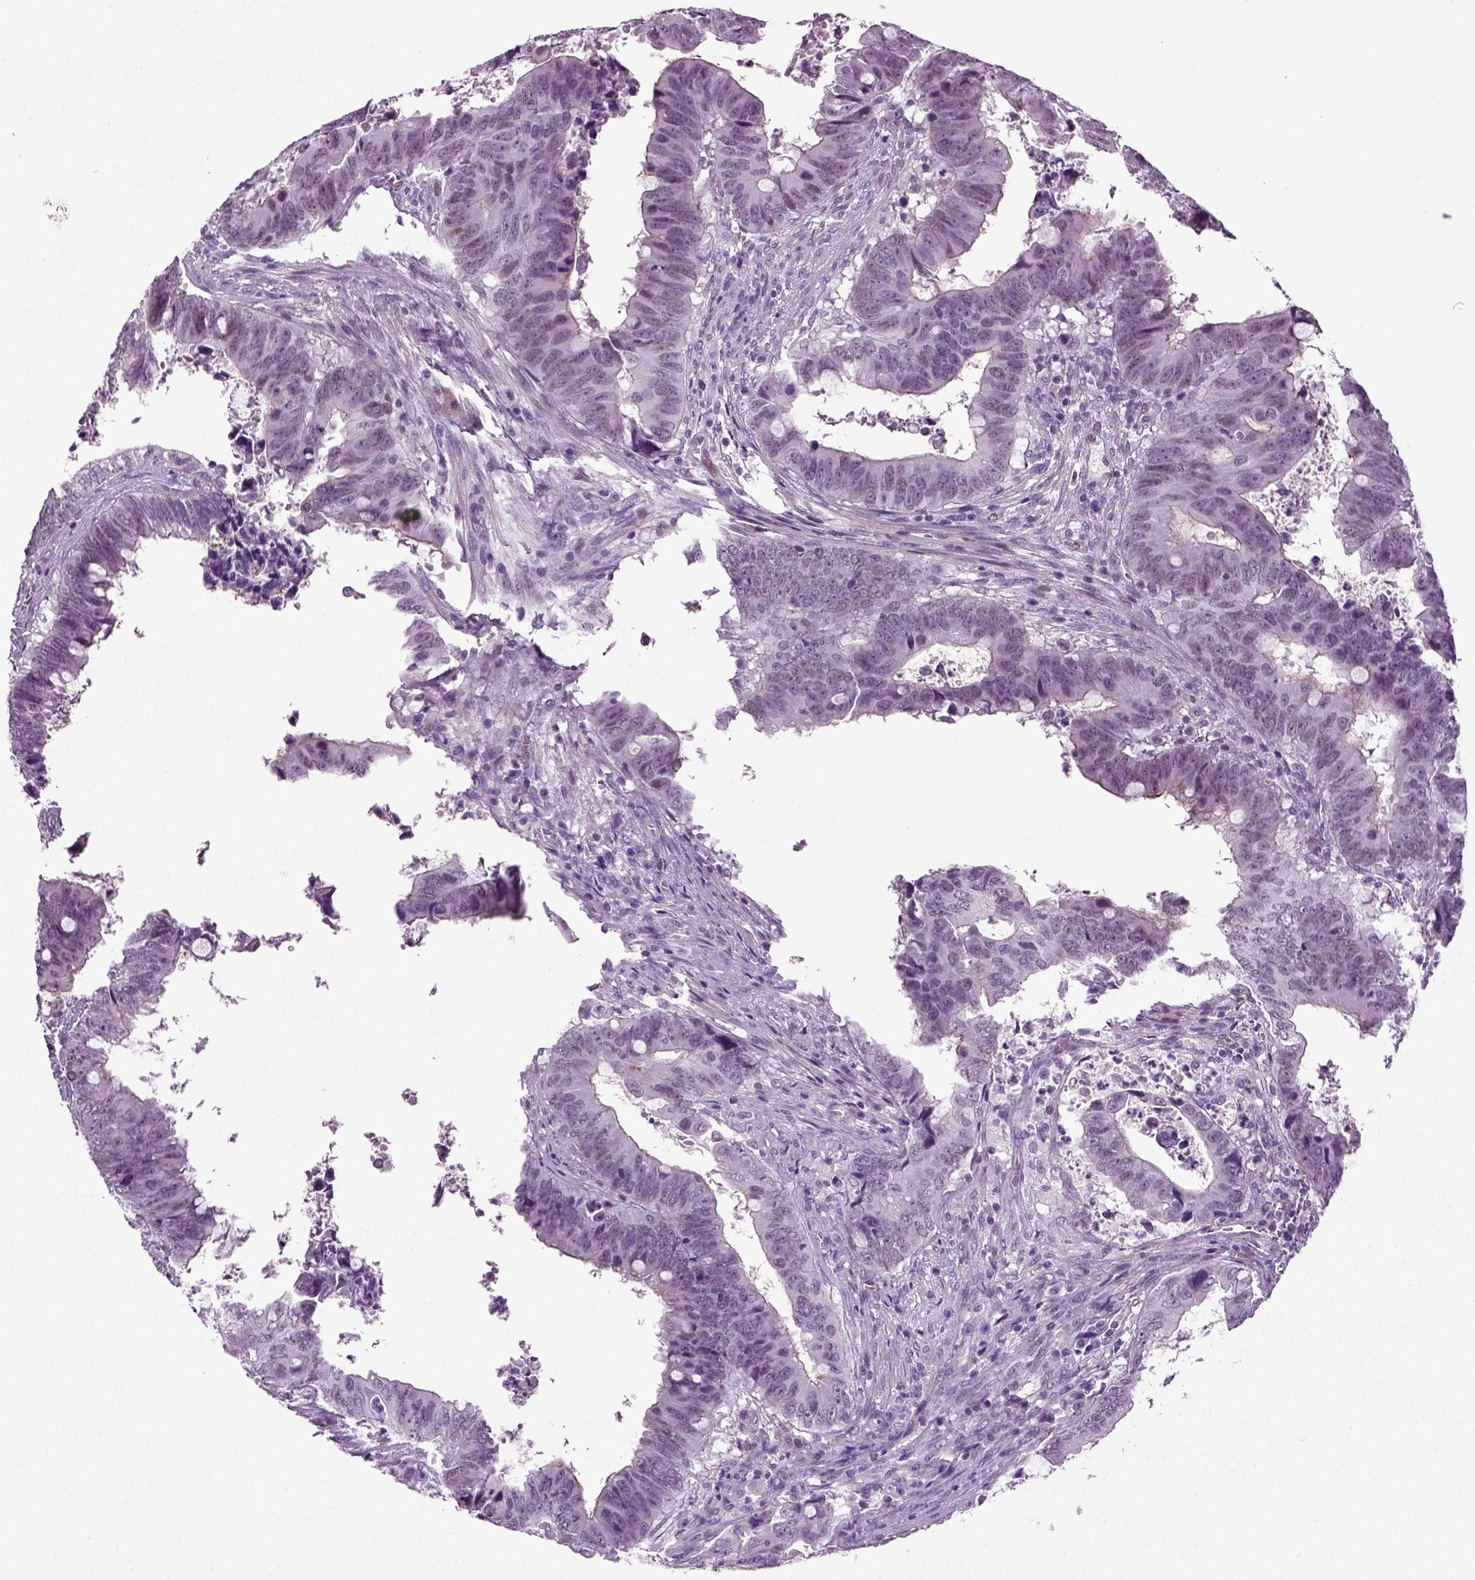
{"staining": {"intensity": "negative", "quantity": "none", "location": "none"}, "tissue": "colorectal cancer", "cell_type": "Tumor cells", "image_type": "cancer", "snomed": [{"axis": "morphology", "description": "Adenocarcinoma, NOS"}, {"axis": "topography", "description": "Colon"}], "caption": "There is no significant positivity in tumor cells of colorectal cancer.", "gene": "RFX3", "patient": {"sex": "female", "age": 82}}